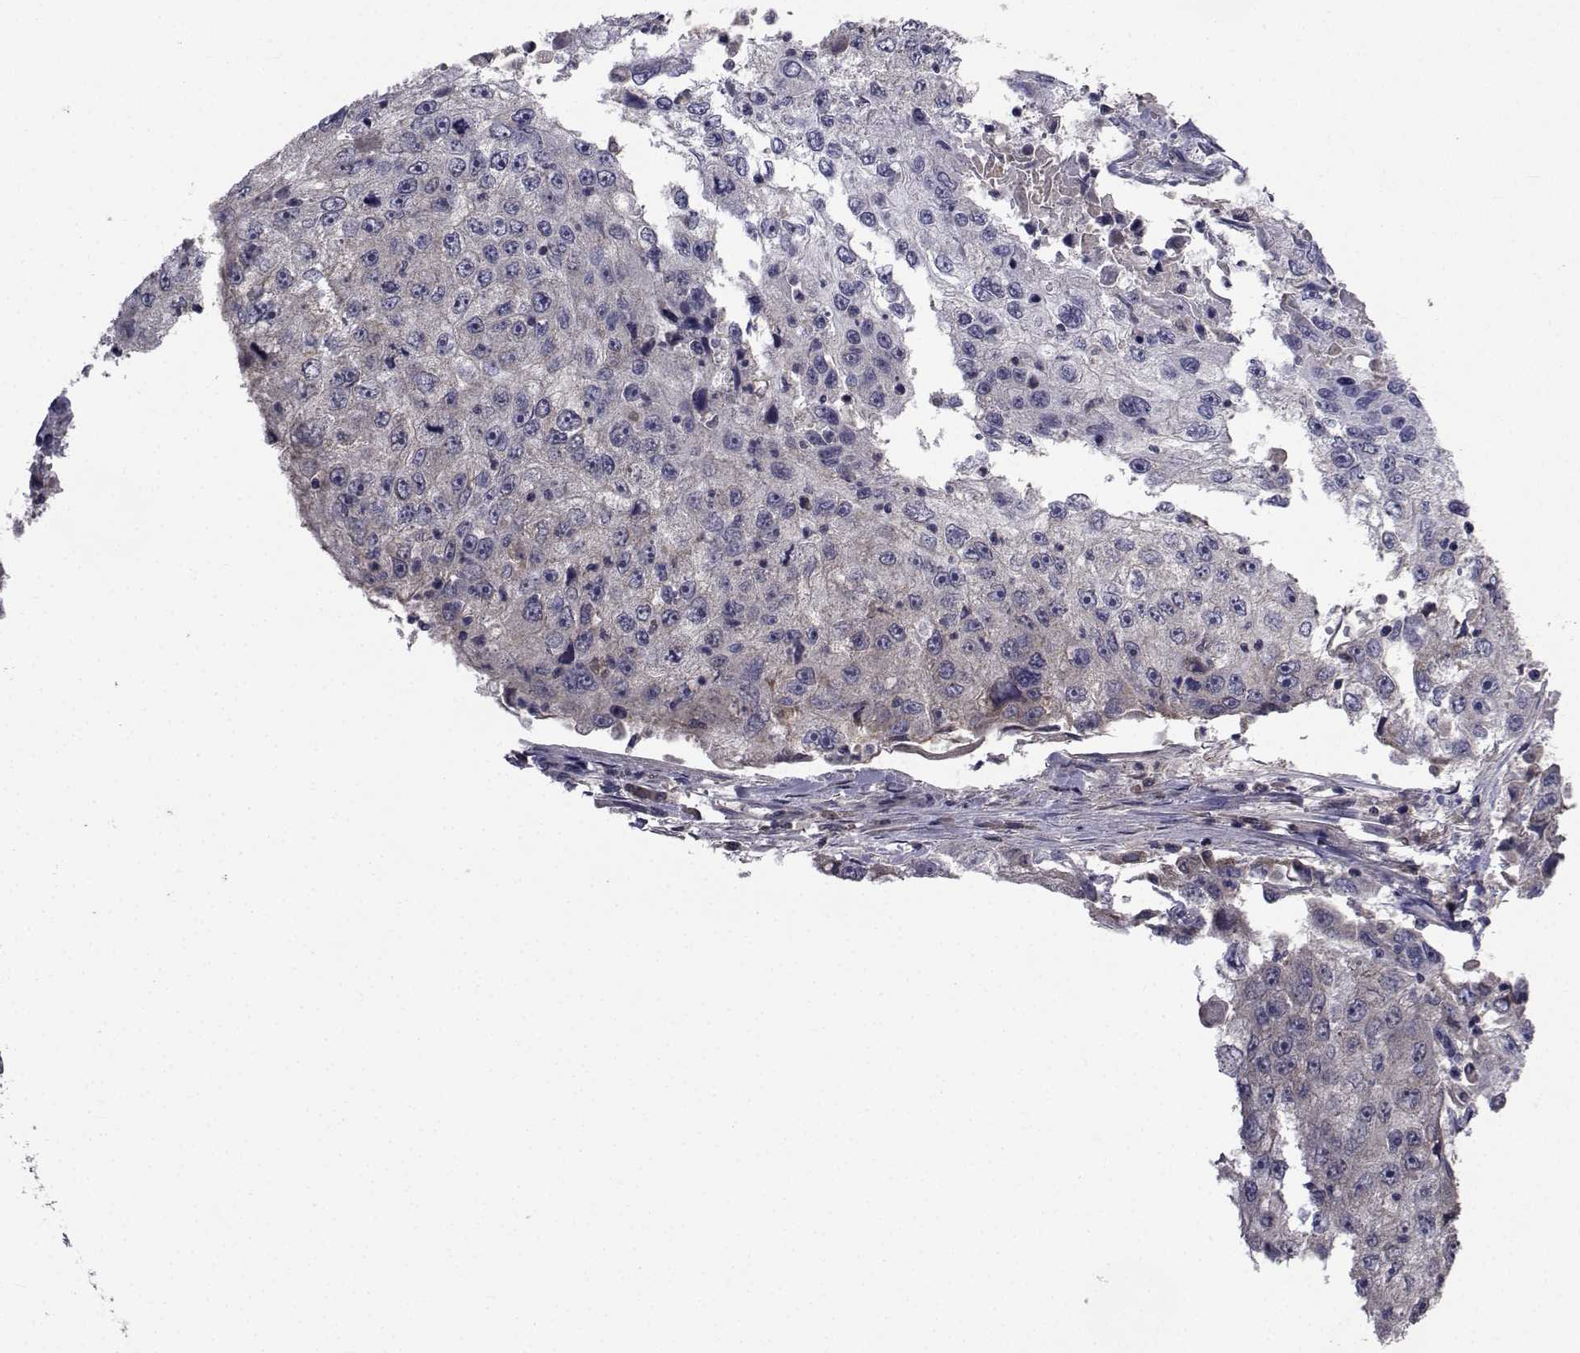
{"staining": {"intensity": "negative", "quantity": "none", "location": "none"}, "tissue": "cervical cancer", "cell_type": "Tumor cells", "image_type": "cancer", "snomed": [{"axis": "morphology", "description": "Squamous cell carcinoma, NOS"}, {"axis": "topography", "description": "Cervix"}], "caption": "This micrograph is of squamous cell carcinoma (cervical) stained with immunohistochemistry (IHC) to label a protein in brown with the nuclei are counter-stained blue. There is no expression in tumor cells. (DAB immunohistochemistry (IHC), high magnification).", "gene": "CYP2S1", "patient": {"sex": "female", "age": 36}}